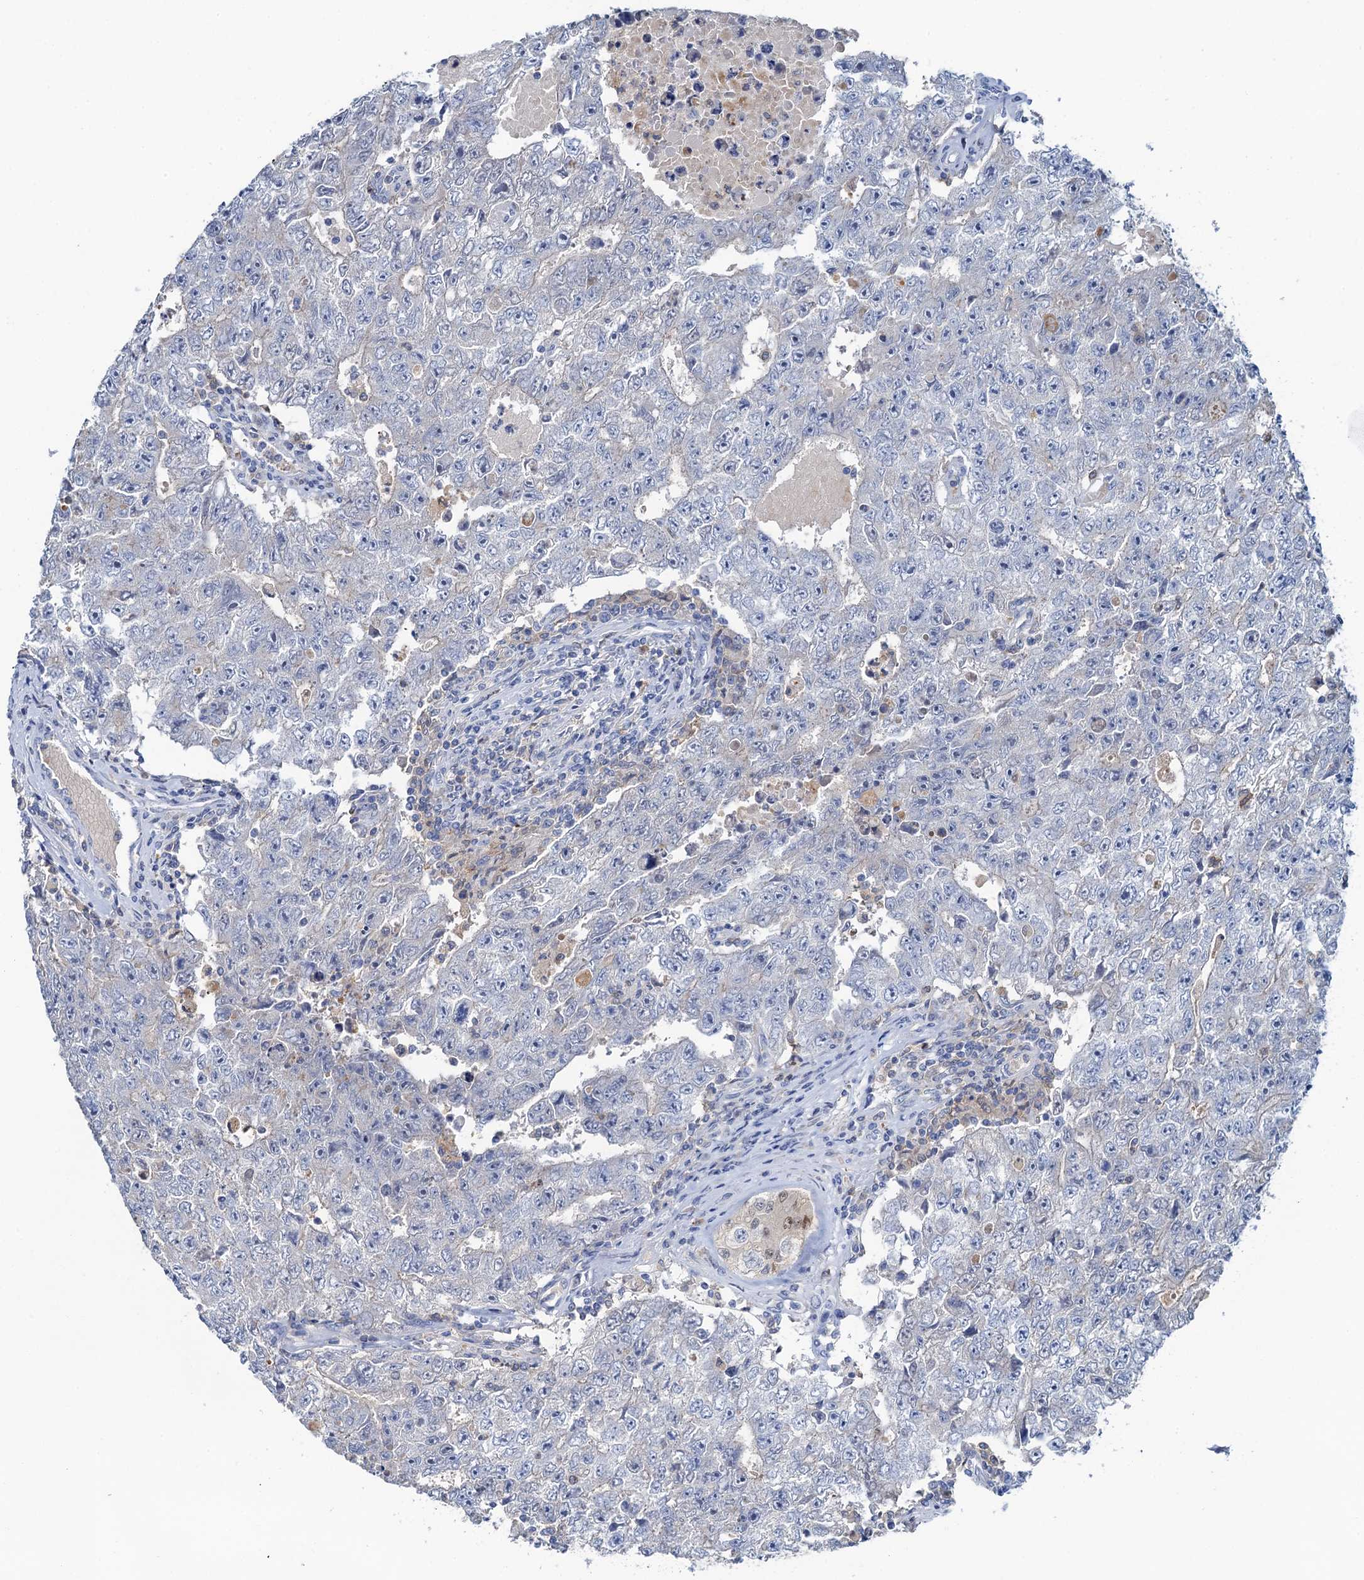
{"staining": {"intensity": "negative", "quantity": "none", "location": "none"}, "tissue": "testis cancer", "cell_type": "Tumor cells", "image_type": "cancer", "snomed": [{"axis": "morphology", "description": "Carcinoma, Embryonal, NOS"}, {"axis": "topography", "description": "Testis"}], "caption": "IHC micrograph of neoplastic tissue: testis cancer (embryonal carcinoma) stained with DAB (3,3'-diaminobenzidine) reveals no significant protein expression in tumor cells.", "gene": "FAH", "patient": {"sex": "male", "age": 17}}